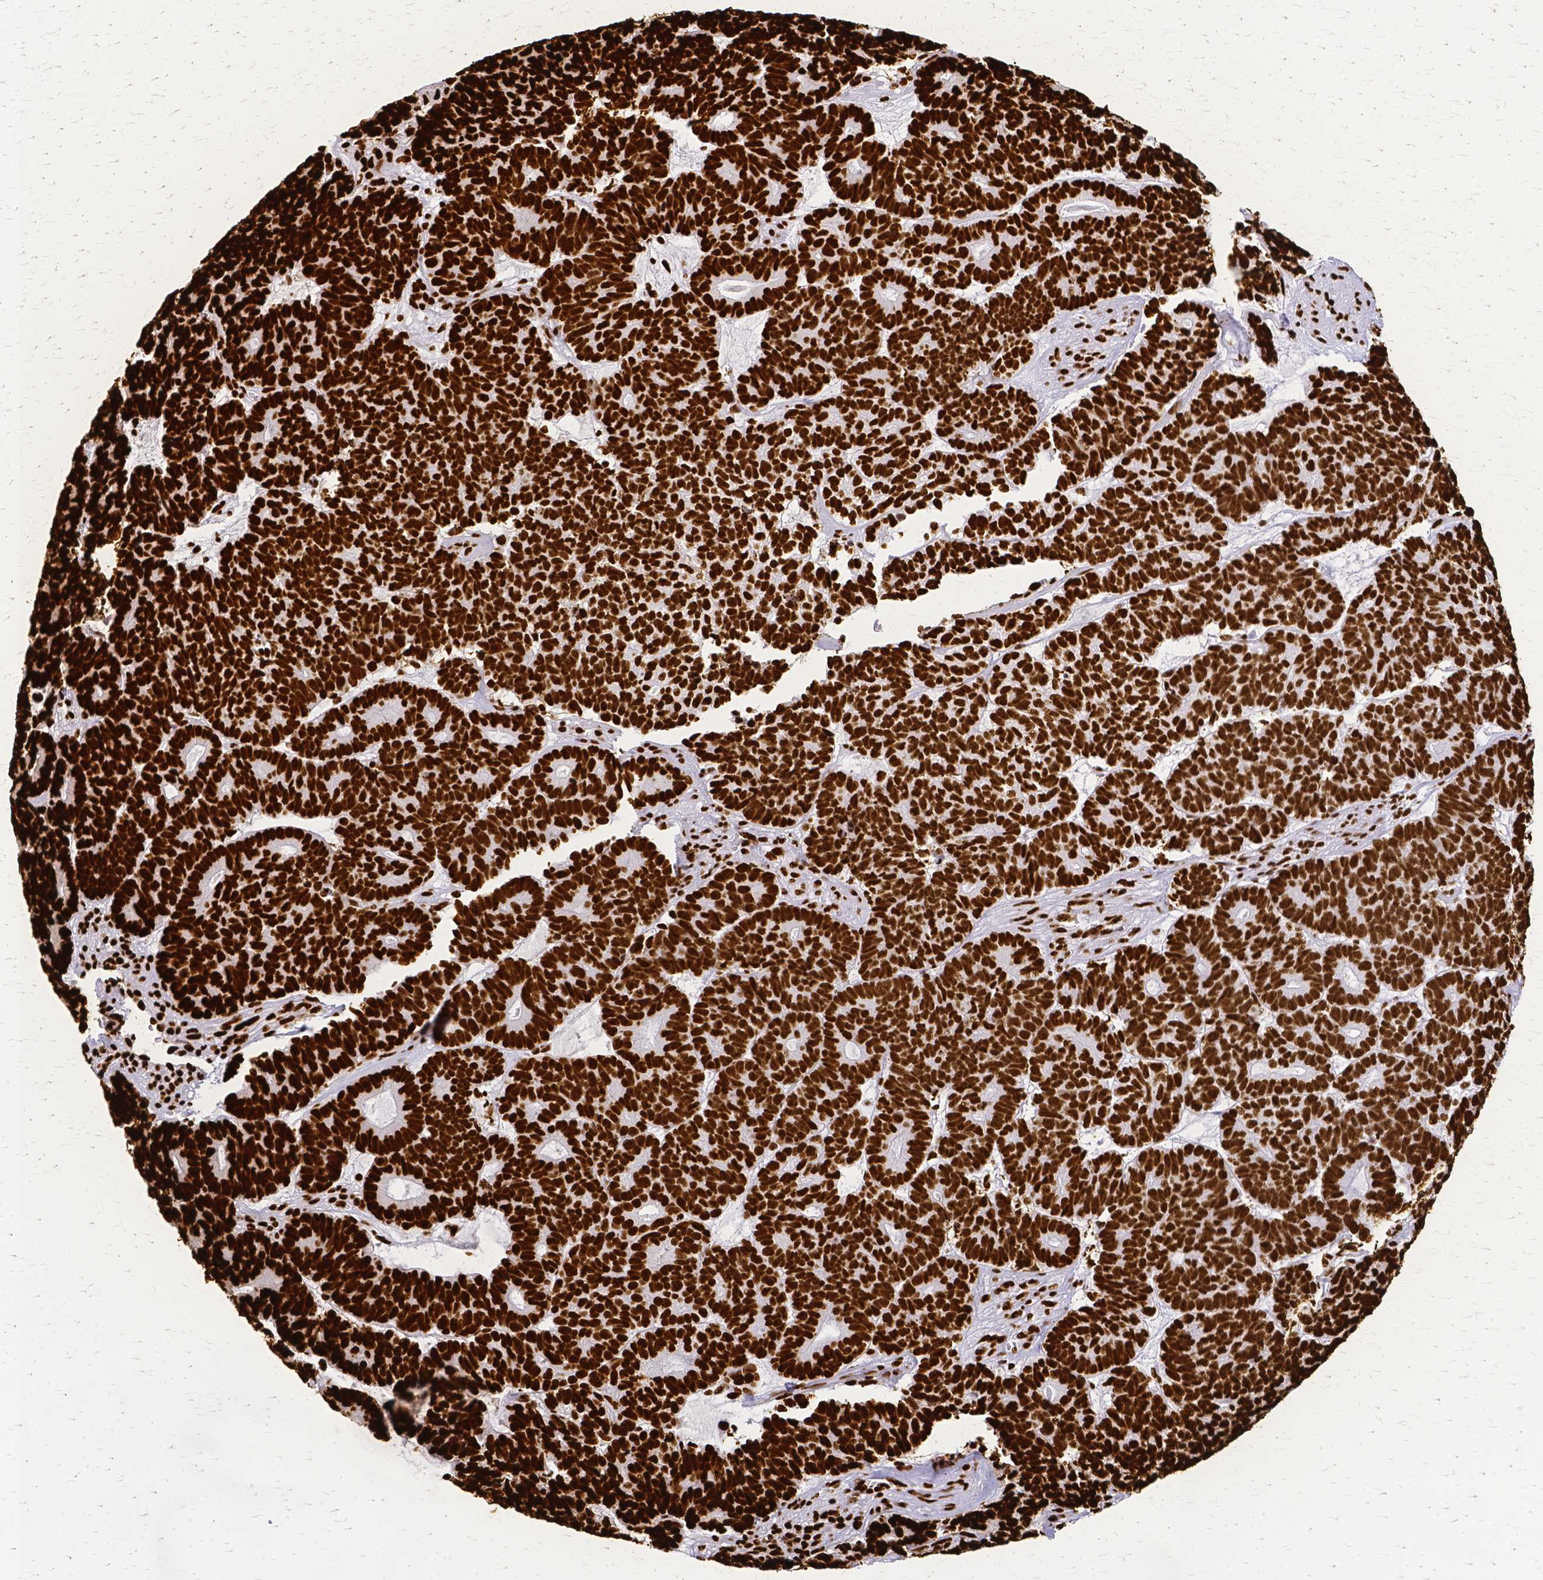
{"staining": {"intensity": "strong", "quantity": ">75%", "location": "nuclear"}, "tissue": "head and neck cancer", "cell_type": "Tumor cells", "image_type": "cancer", "snomed": [{"axis": "morphology", "description": "Adenocarcinoma, NOS"}, {"axis": "topography", "description": "Head-Neck"}], "caption": "Strong nuclear expression is identified in approximately >75% of tumor cells in head and neck cancer.", "gene": "SFPQ", "patient": {"sex": "female", "age": 81}}